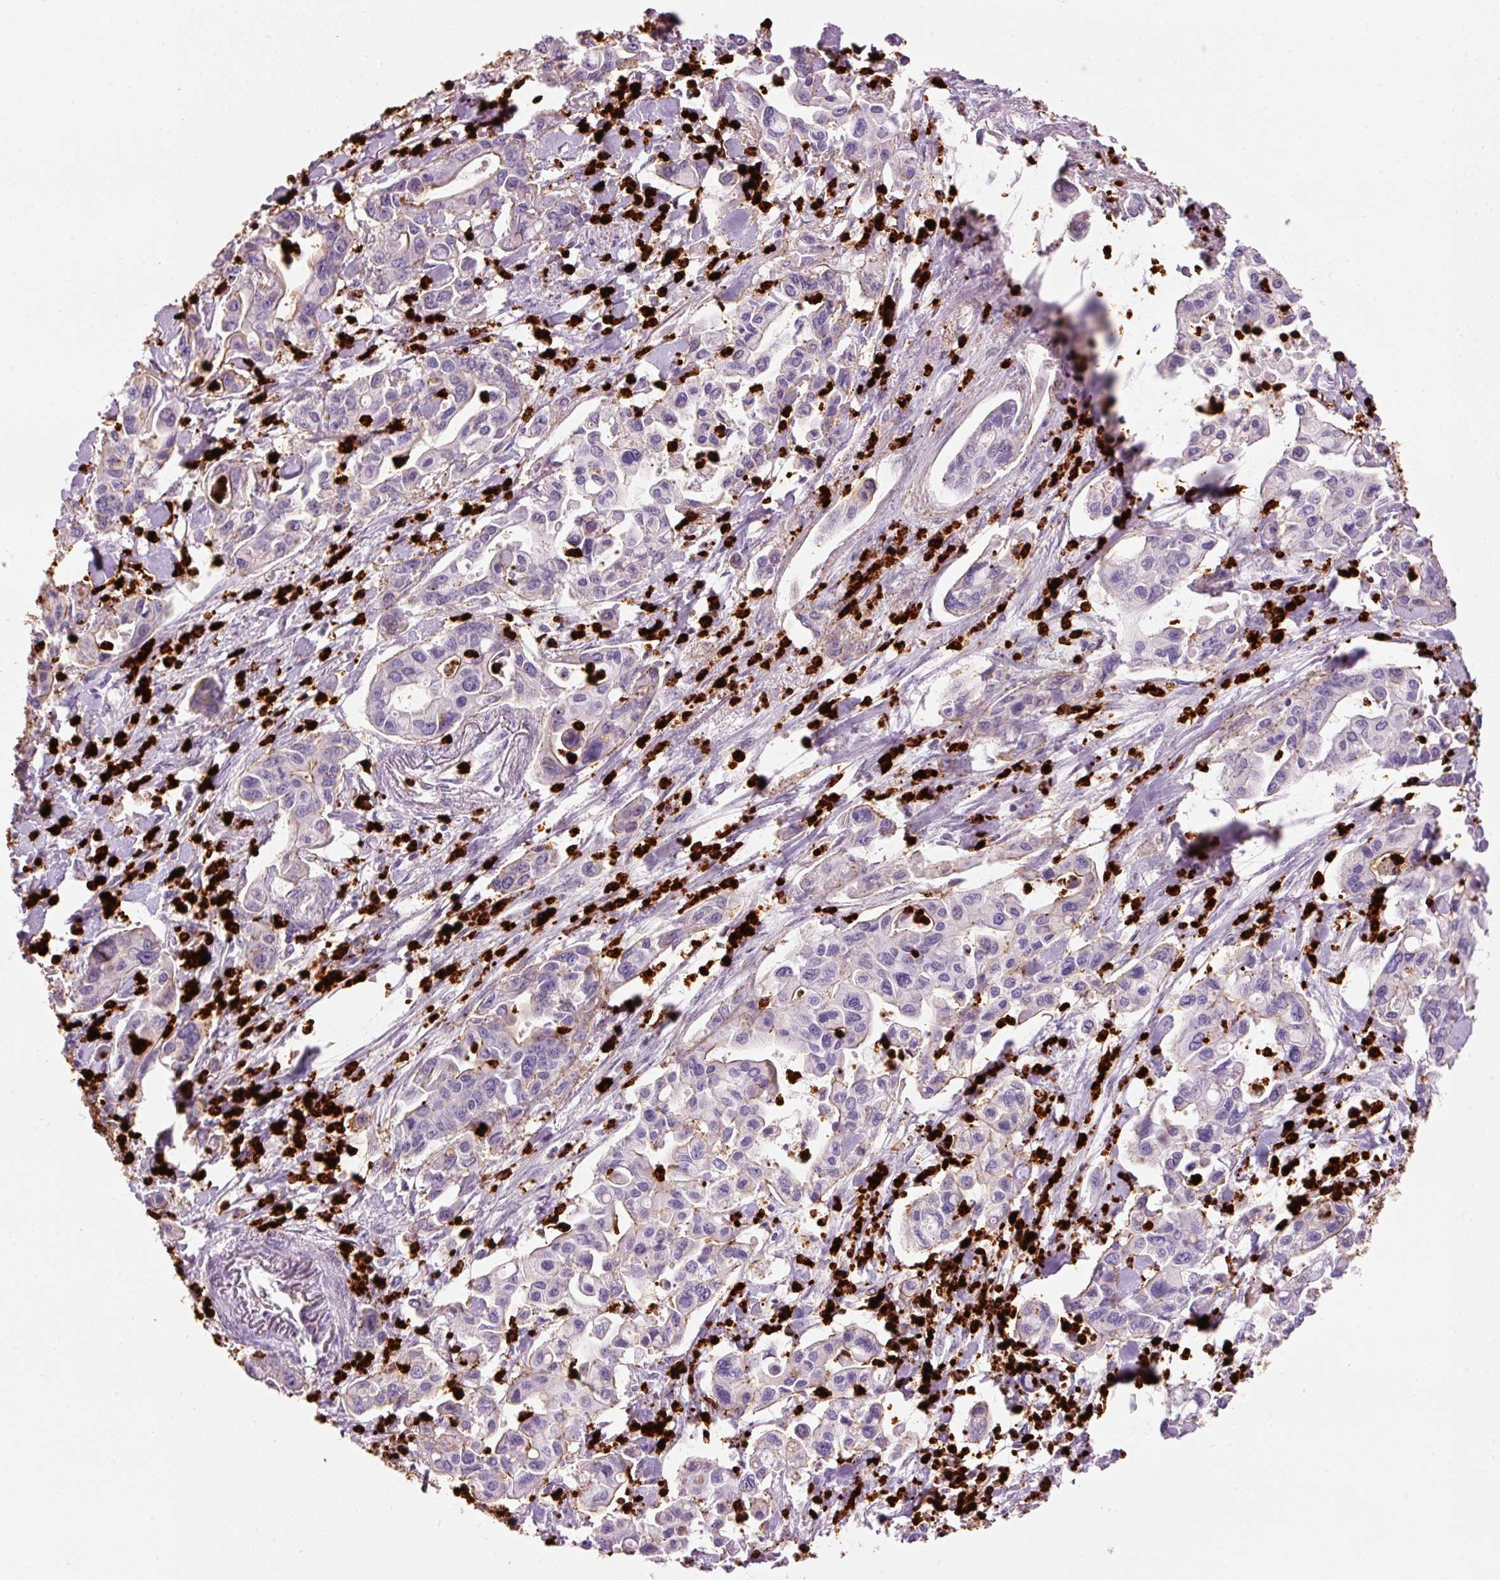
{"staining": {"intensity": "negative", "quantity": "none", "location": "none"}, "tissue": "pancreatic cancer", "cell_type": "Tumor cells", "image_type": "cancer", "snomed": [{"axis": "morphology", "description": "Adenocarcinoma, NOS"}, {"axis": "topography", "description": "Pancreas"}], "caption": "Tumor cells show no significant protein positivity in adenocarcinoma (pancreatic). (Brightfield microscopy of DAB (3,3'-diaminobenzidine) IHC at high magnification).", "gene": "MAP3K3", "patient": {"sex": "male", "age": 62}}